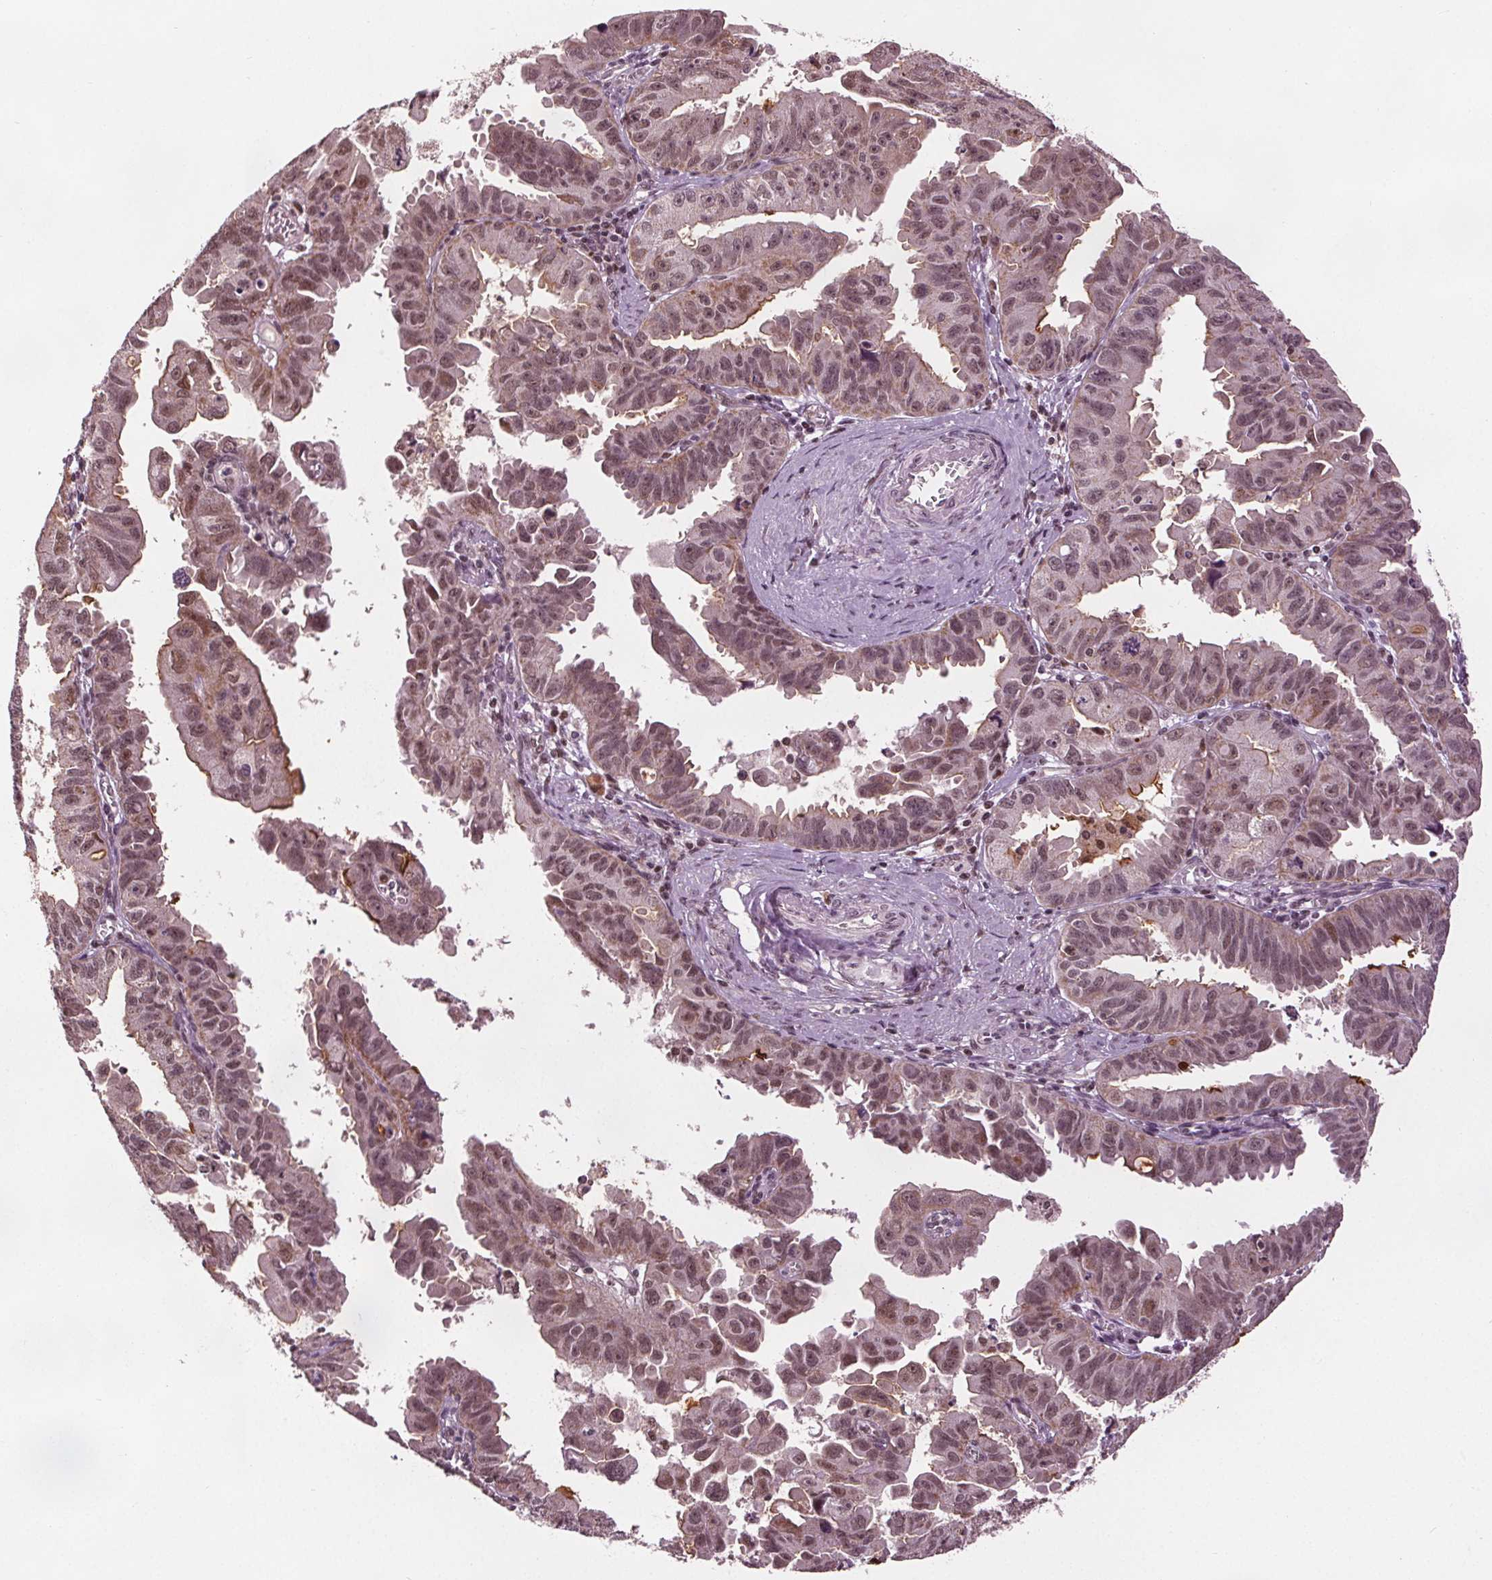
{"staining": {"intensity": "moderate", "quantity": "25%-75%", "location": "cytoplasmic/membranous,nuclear"}, "tissue": "ovarian cancer", "cell_type": "Tumor cells", "image_type": "cancer", "snomed": [{"axis": "morphology", "description": "Carcinoma, endometroid"}, {"axis": "topography", "description": "Ovary"}], "caption": "A photomicrograph of human ovarian cancer stained for a protein shows moderate cytoplasmic/membranous and nuclear brown staining in tumor cells. Nuclei are stained in blue.", "gene": "DDX11", "patient": {"sex": "female", "age": 85}}